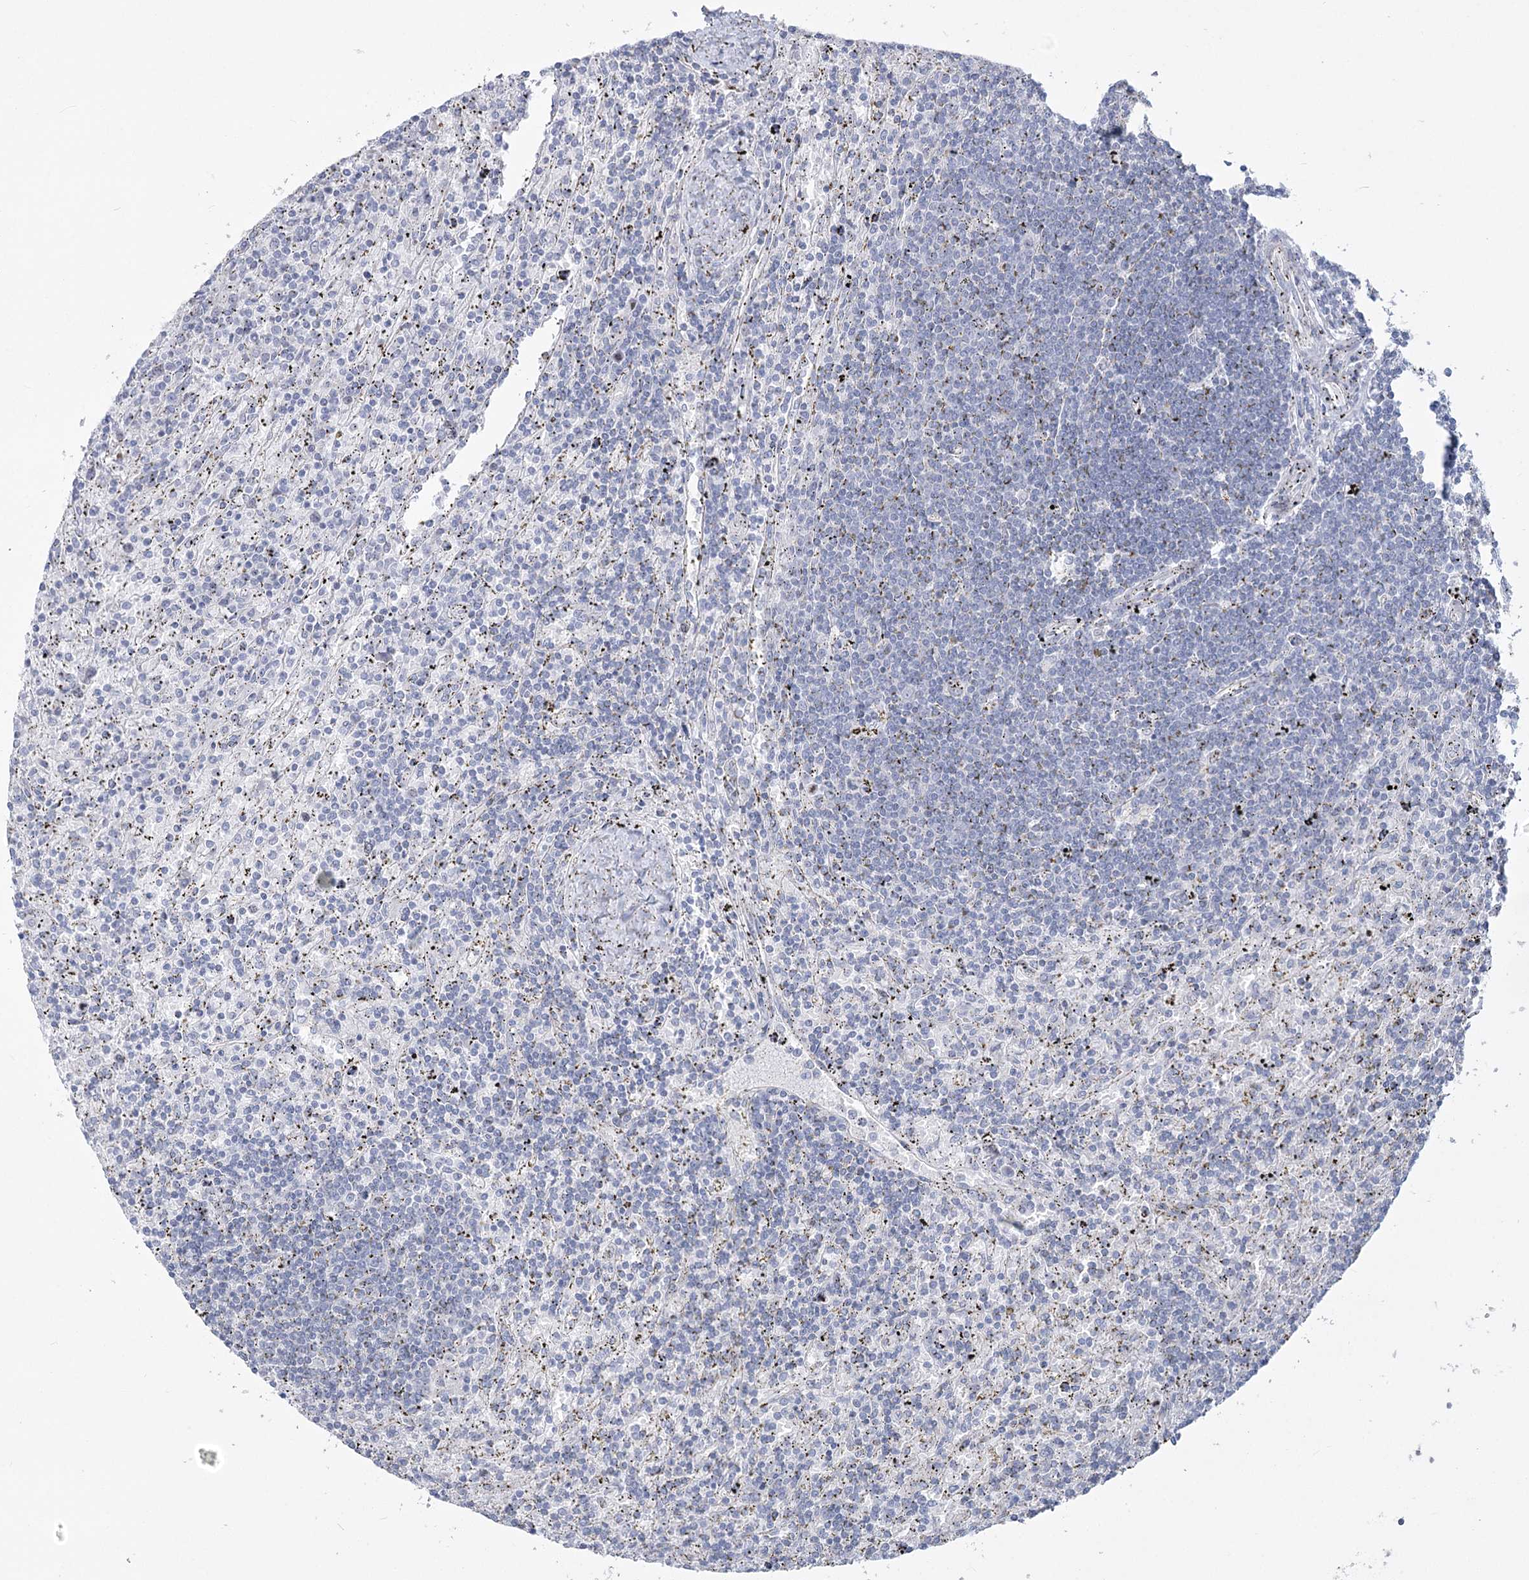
{"staining": {"intensity": "negative", "quantity": "none", "location": "none"}, "tissue": "lymphoma", "cell_type": "Tumor cells", "image_type": "cancer", "snomed": [{"axis": "morphology", "description": "Malignant lymphoma, non-Hodgkin's type, Low grade"}, {"axis": "topography", "description": "Spleen"}], "caption": "Immunohistochemistry histopathology image of neoplastic tissue: human low-grade malignant lymphoma, non-Hodgkin's type stained with DAB (3,3'-diaminobenzidine) exhibits no significant protein staining in tumor cells. (Brightfield microscopy of DAB IHC at high magnification).", "gene": "ABITRAM", "patient": {"sex": "male", "age": 76}}